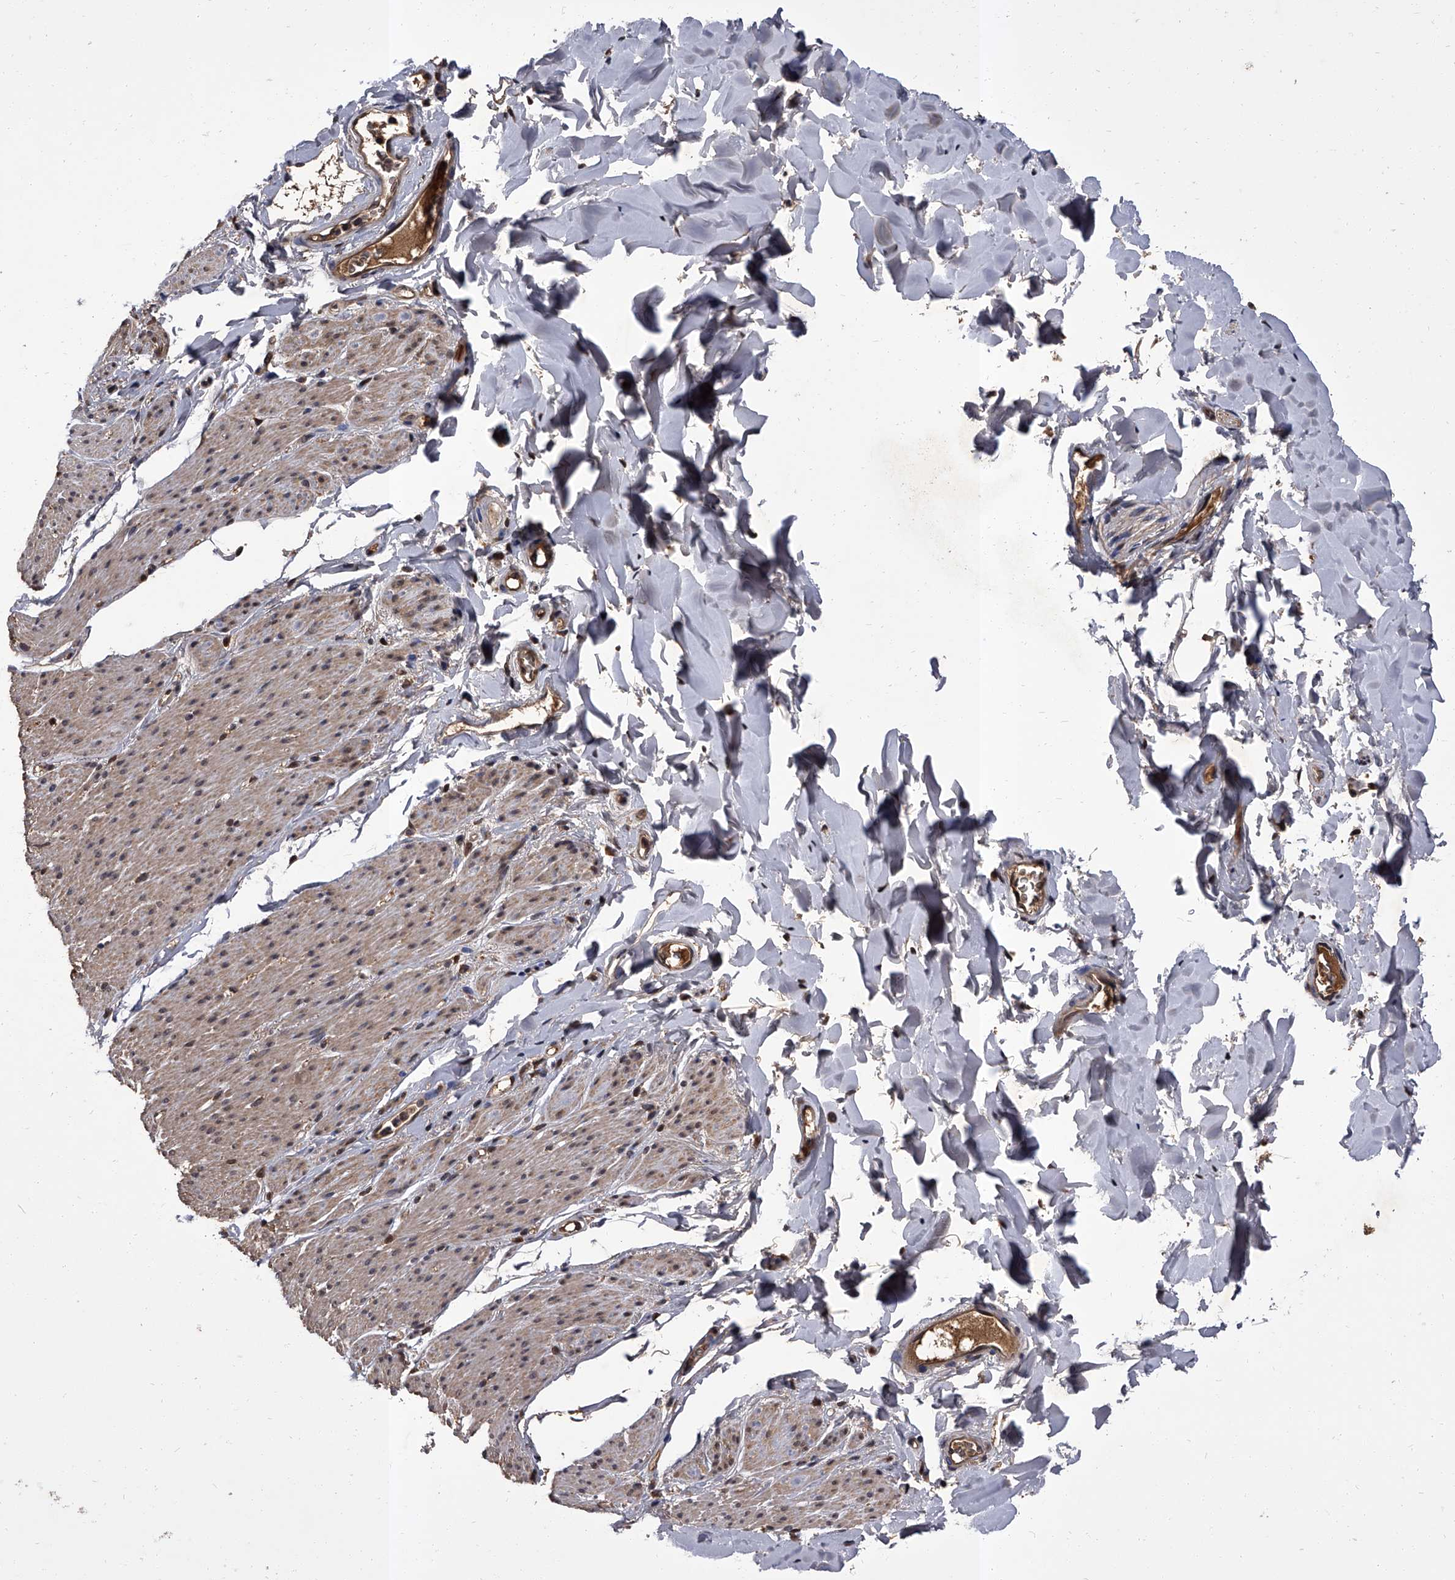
{"staining": {"intensity": "moderate", "quantity": "25%-75%", "location": "cytoplasmic/membranous,nuclear"}, "tissue": "smooth muscle", "cell_type": "Smooth muscle cells", "image_type": "normal", "snomed": [{"axis": "morphology", "description": "Normal tissue, NOS"}, {"axis": "topography", "description": "Colon"}, {"axis": "topography", "description": "Peripheral nerve tissue"}], "caption": "An image showing moderate cytoplasmic/membranous,nuclear expression in about 25%-75% of smooth muscle cells in normal smooth muscle, as visualized by brown immunohistochemical staining.", "gene": "SLC18B1", "patient": {"sex": "female", "age": 61}}